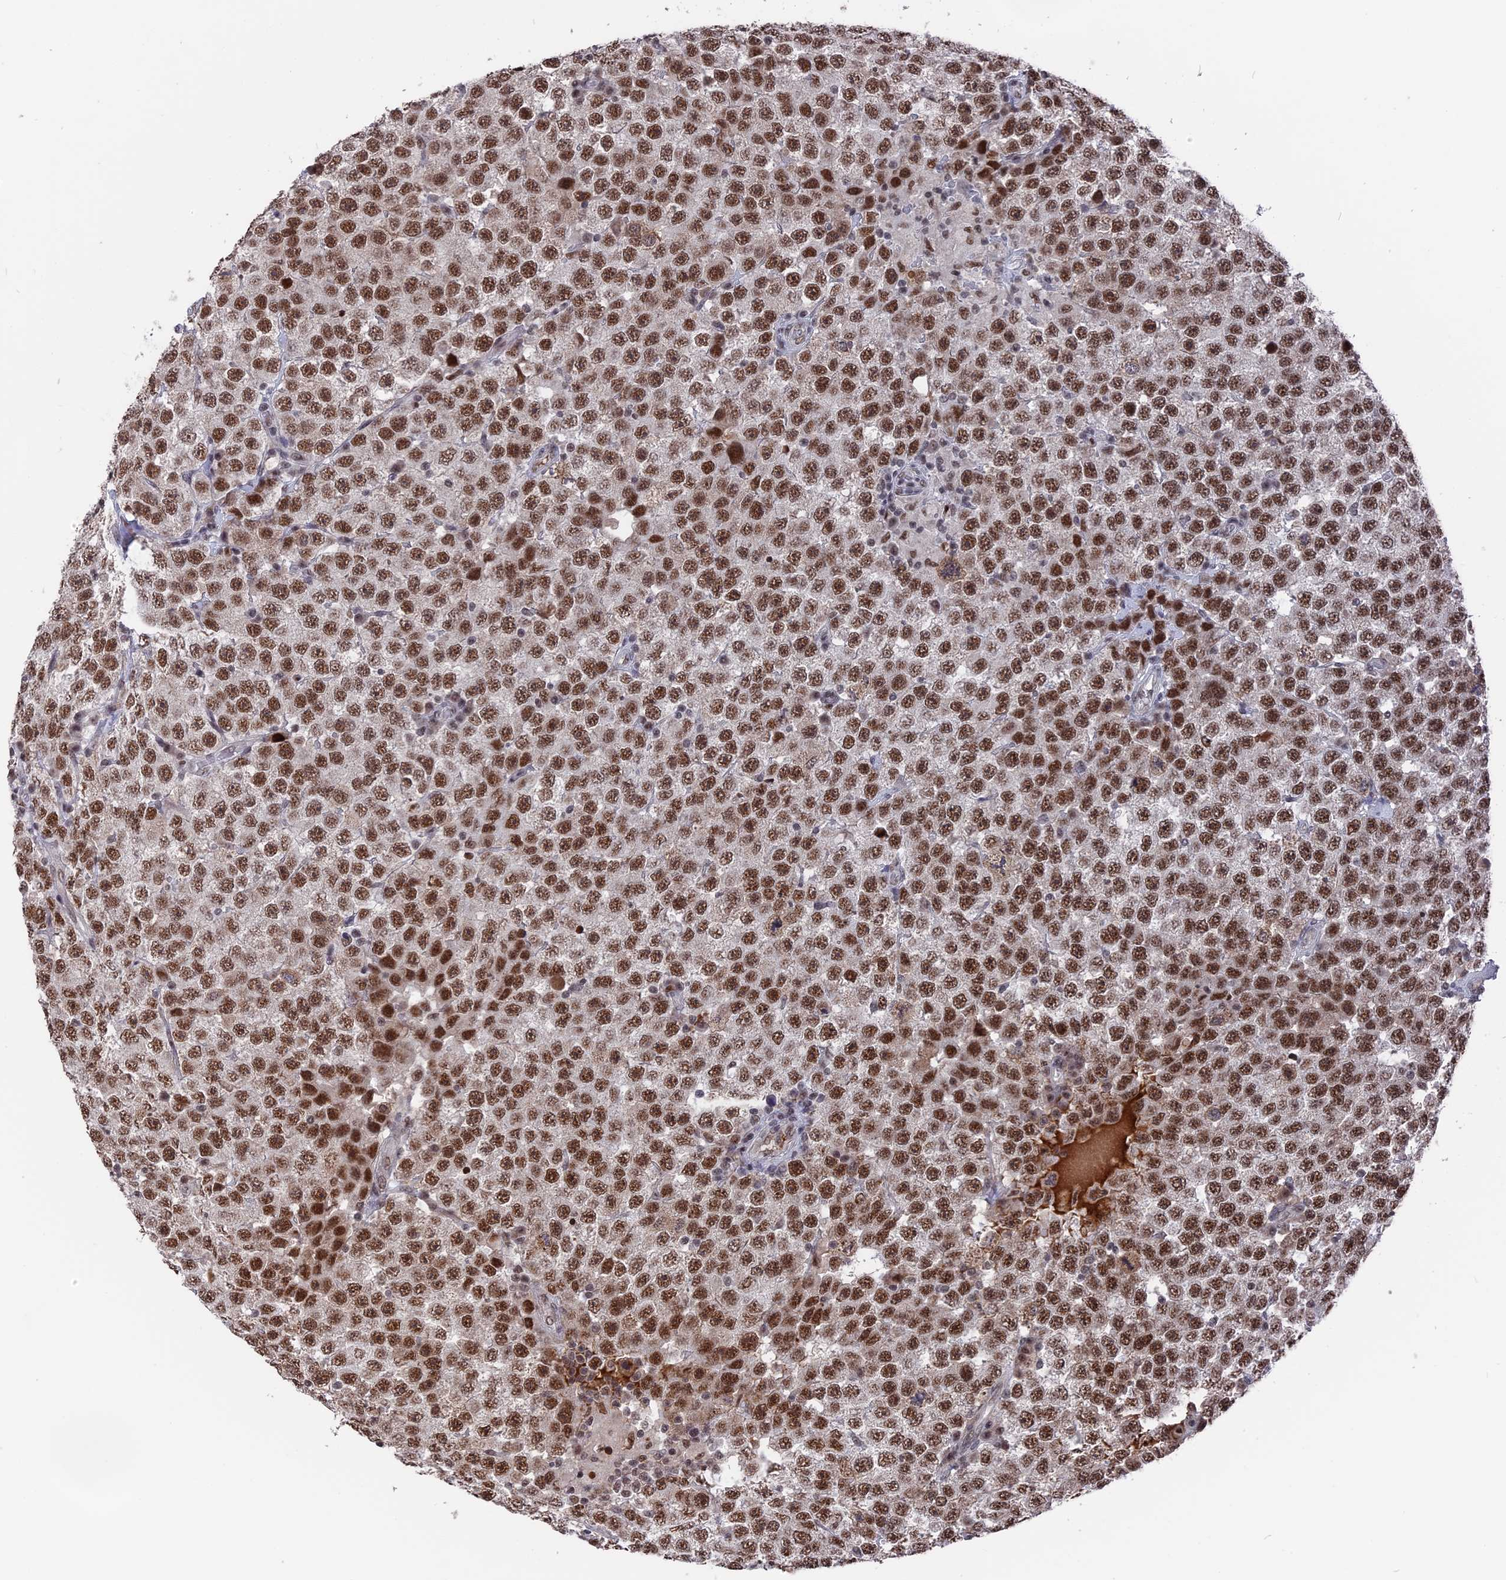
{"staining": {"intensity": "moderate", "quantity": ">75%", "location": "nuclear"}, "tissue": "testis cancer", "cell_type": "Tumor cells", "image_type": "cancer", "snomed": [{"axis": "morphology", "description": "Seminoma, NOS"}, {"axis": "topography", "description": "Testis"}], "caption": "The photomicrograph shows immunohistochemical staining of testis seminoma. There is moderate nuclear positivity is present in approximately >75% of tumor cells.", "gene": "SF3A2", "patient": {"sex": "male", "age": 28}}